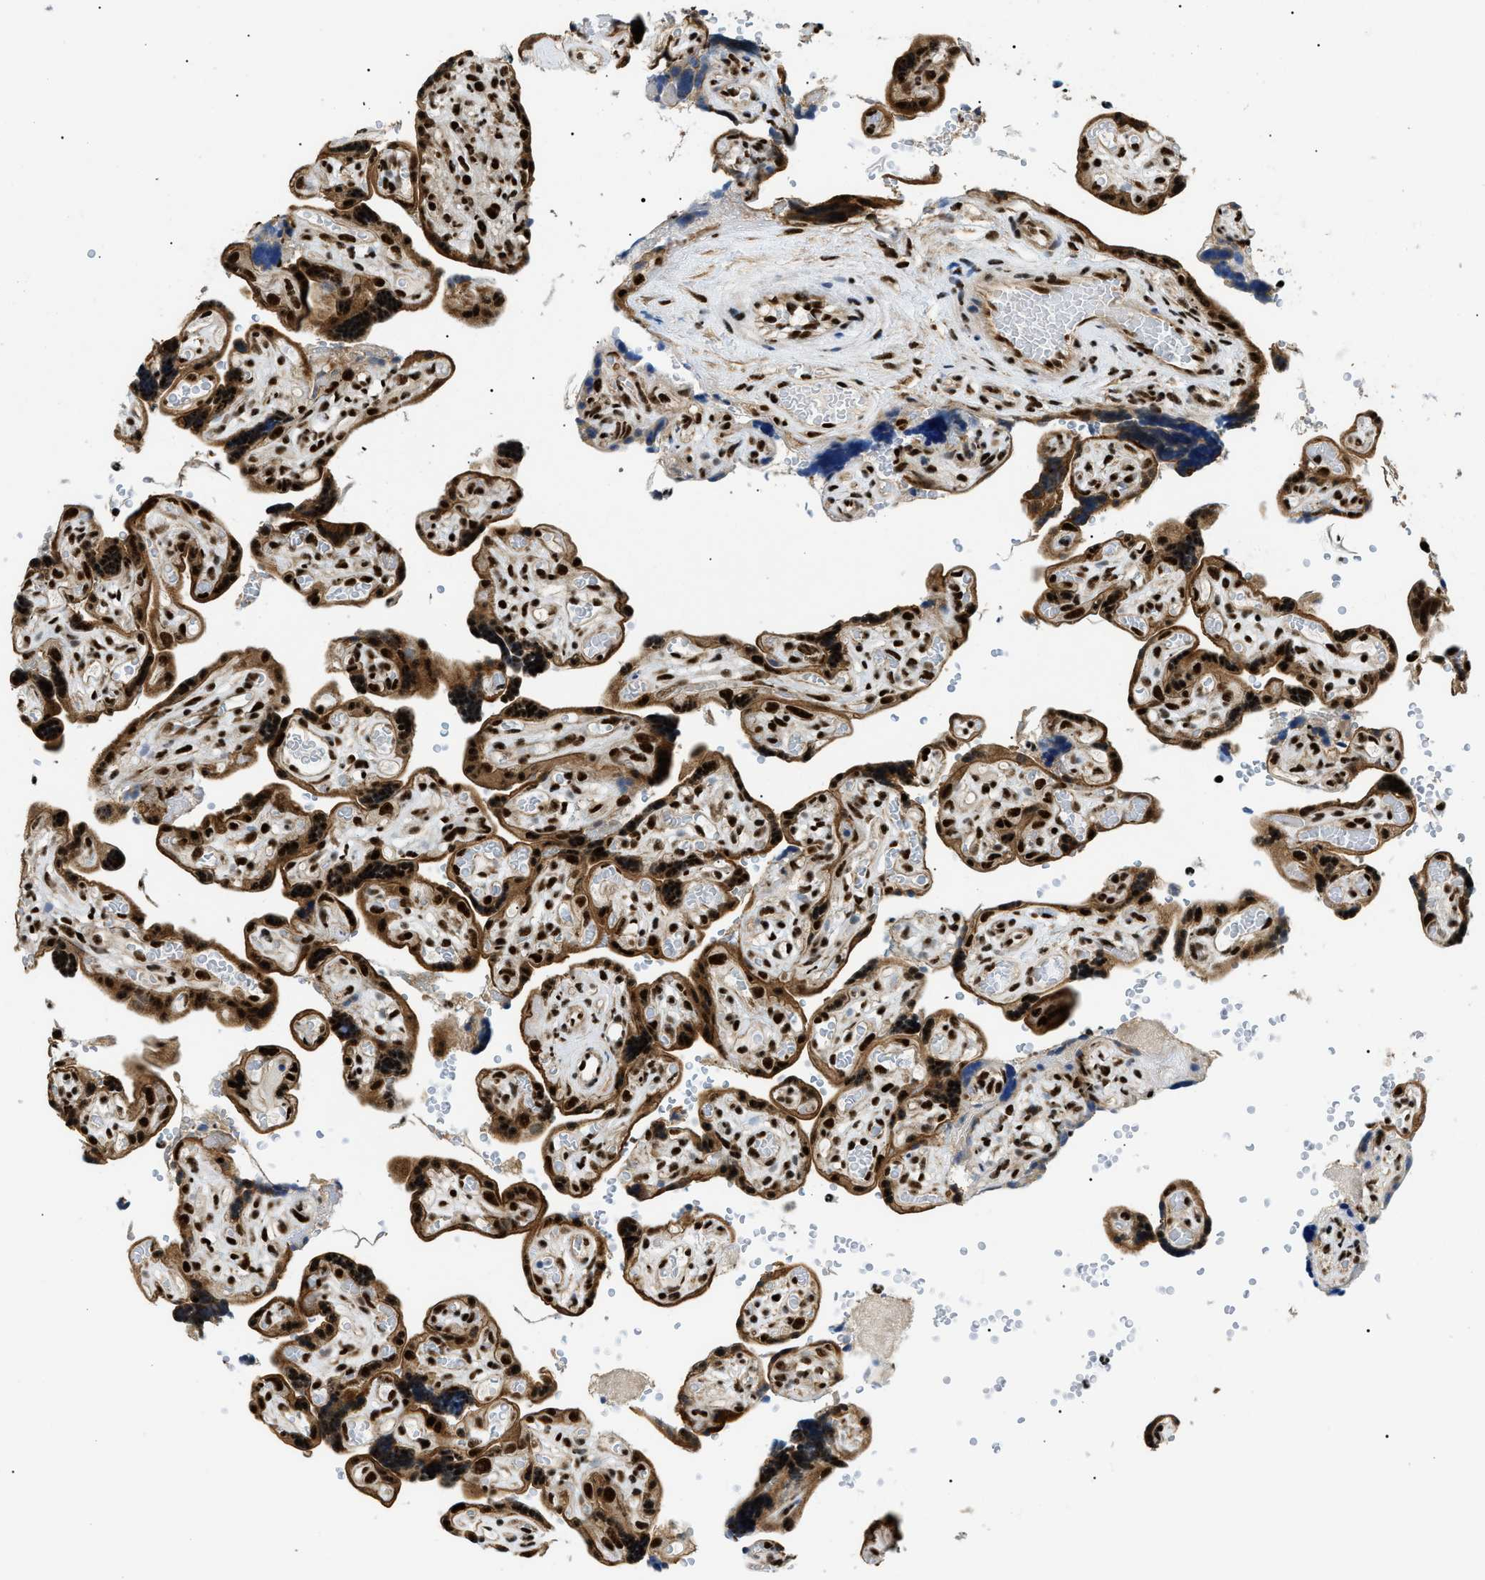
{"staining": {"intensity": "strong", "quantity": ">75%", "location": "cytoplasmic/membranous,nuclear"}, "tissue": "placenta", "cell_type": "Decidual cells", "image_type": "normal", "snomed": [{"axis": "morphology", "description": "Normal tissue, NOS"}, {"axis": "topography", "description": "Placenta"}], "caption": "DAB (3,3'-diaminobenzidine) immunohistochemical staining of benign placenta shows strong cytoplasmic/membranous,nuclear protein expression in approximately >75% of decidual cells.", "gene": "CWC25", "patient": {"sex": "female", "age": 30}}